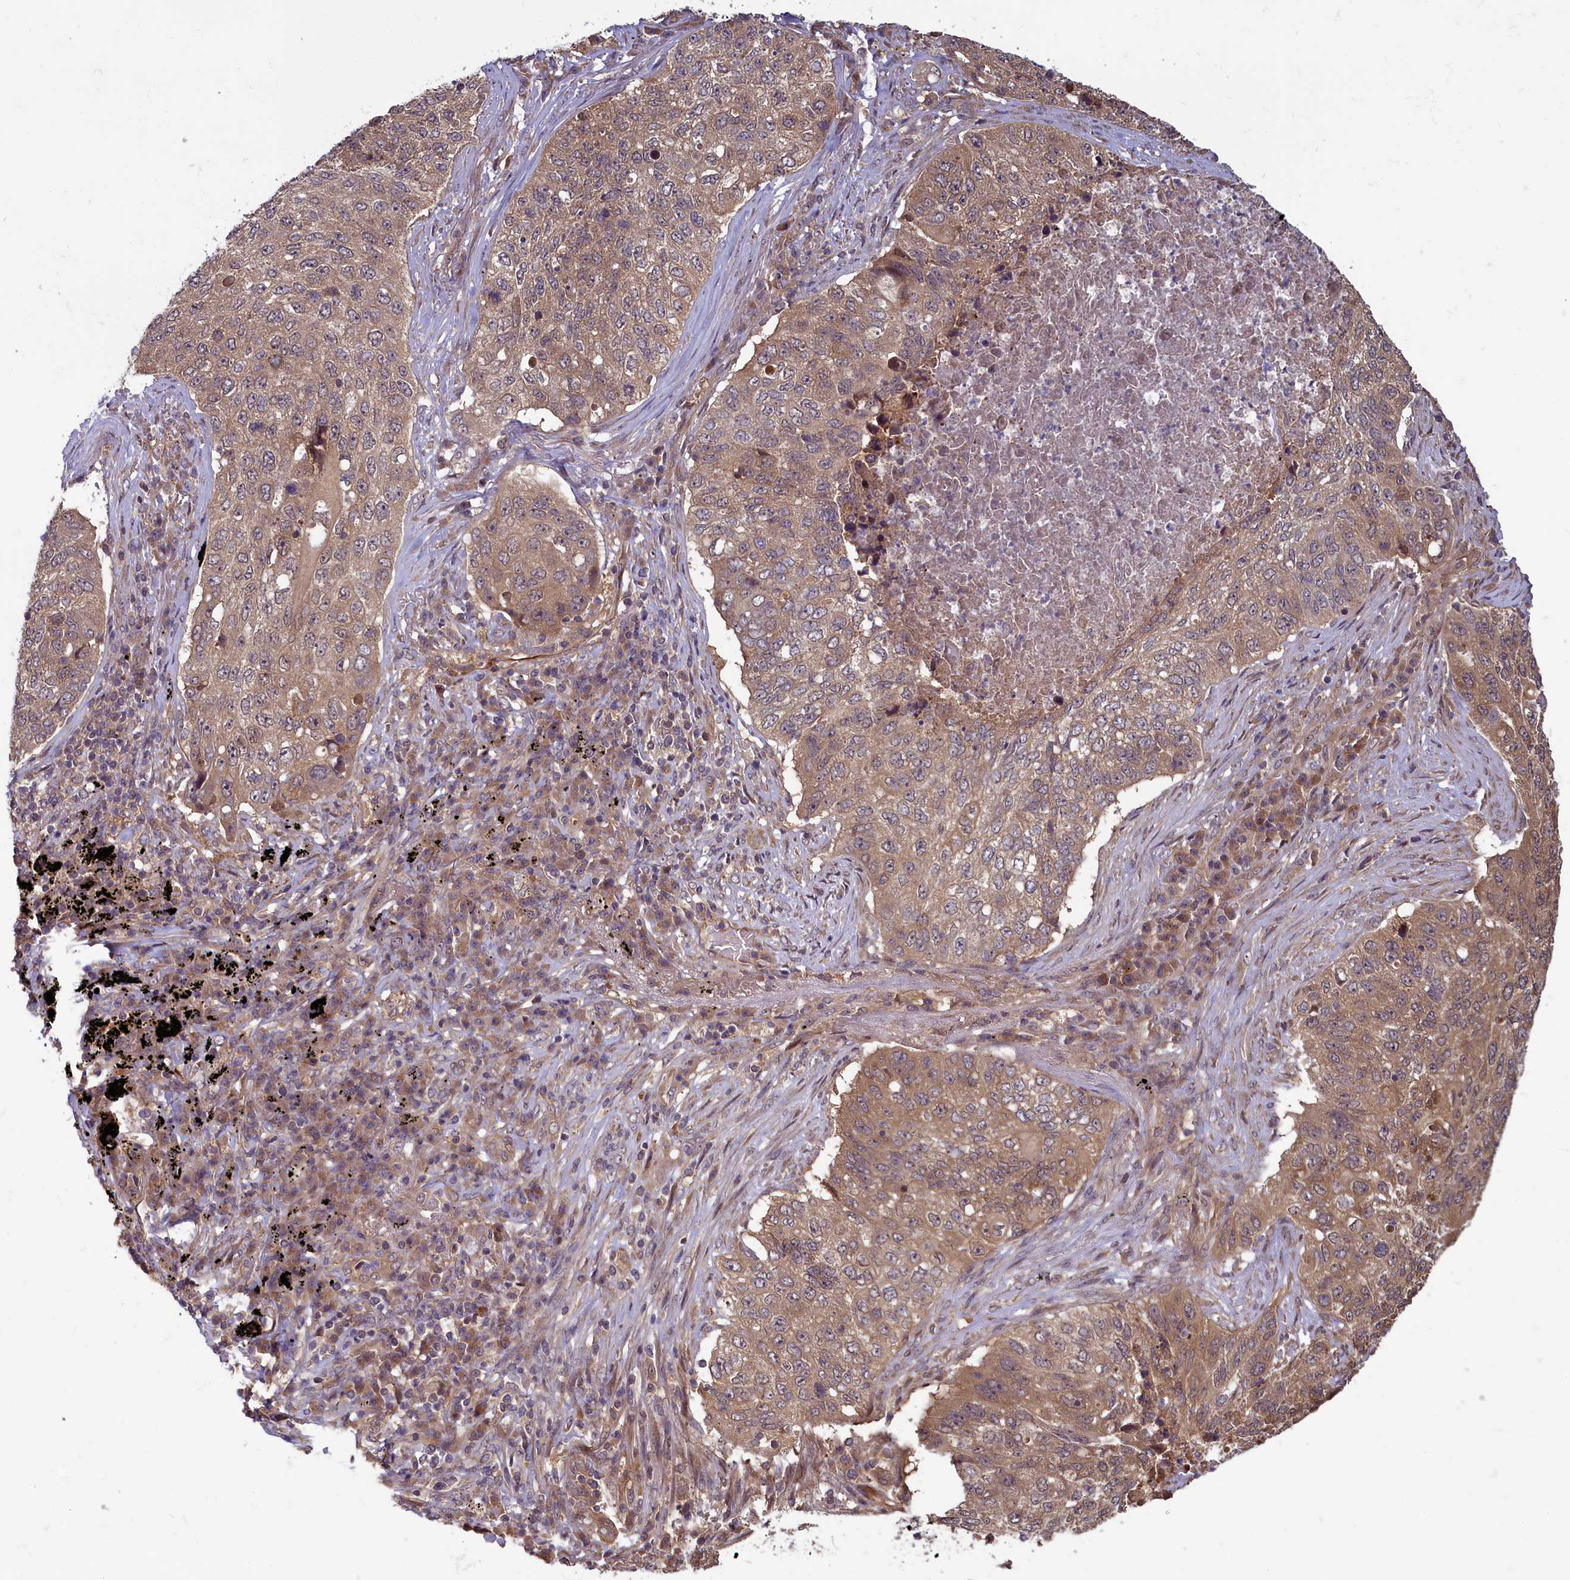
{"staining": {"intensity": "moderate", "quantity": ">75%", "location": "cytoplasmic/membranous"}, "tissue": "lung cancer", "cell_type": "Tumor cells", "image_type": "cancer", "snomed": [{"axis": "morphology", "description": "Squamous cell carcinoma, NOS"}, {"axis": "topography", "description": "Lung"}], "caption": "Immunohistochemical staining of human lung cancer reveals medium levels of moderate cytoplasmic/membranous protein staining in approximately >75% of tumor cells. (IHC, brightfield microscopy, high magnification).", "gene": "CIAO2B", "patient": {"sex": "female", "age": 63}}